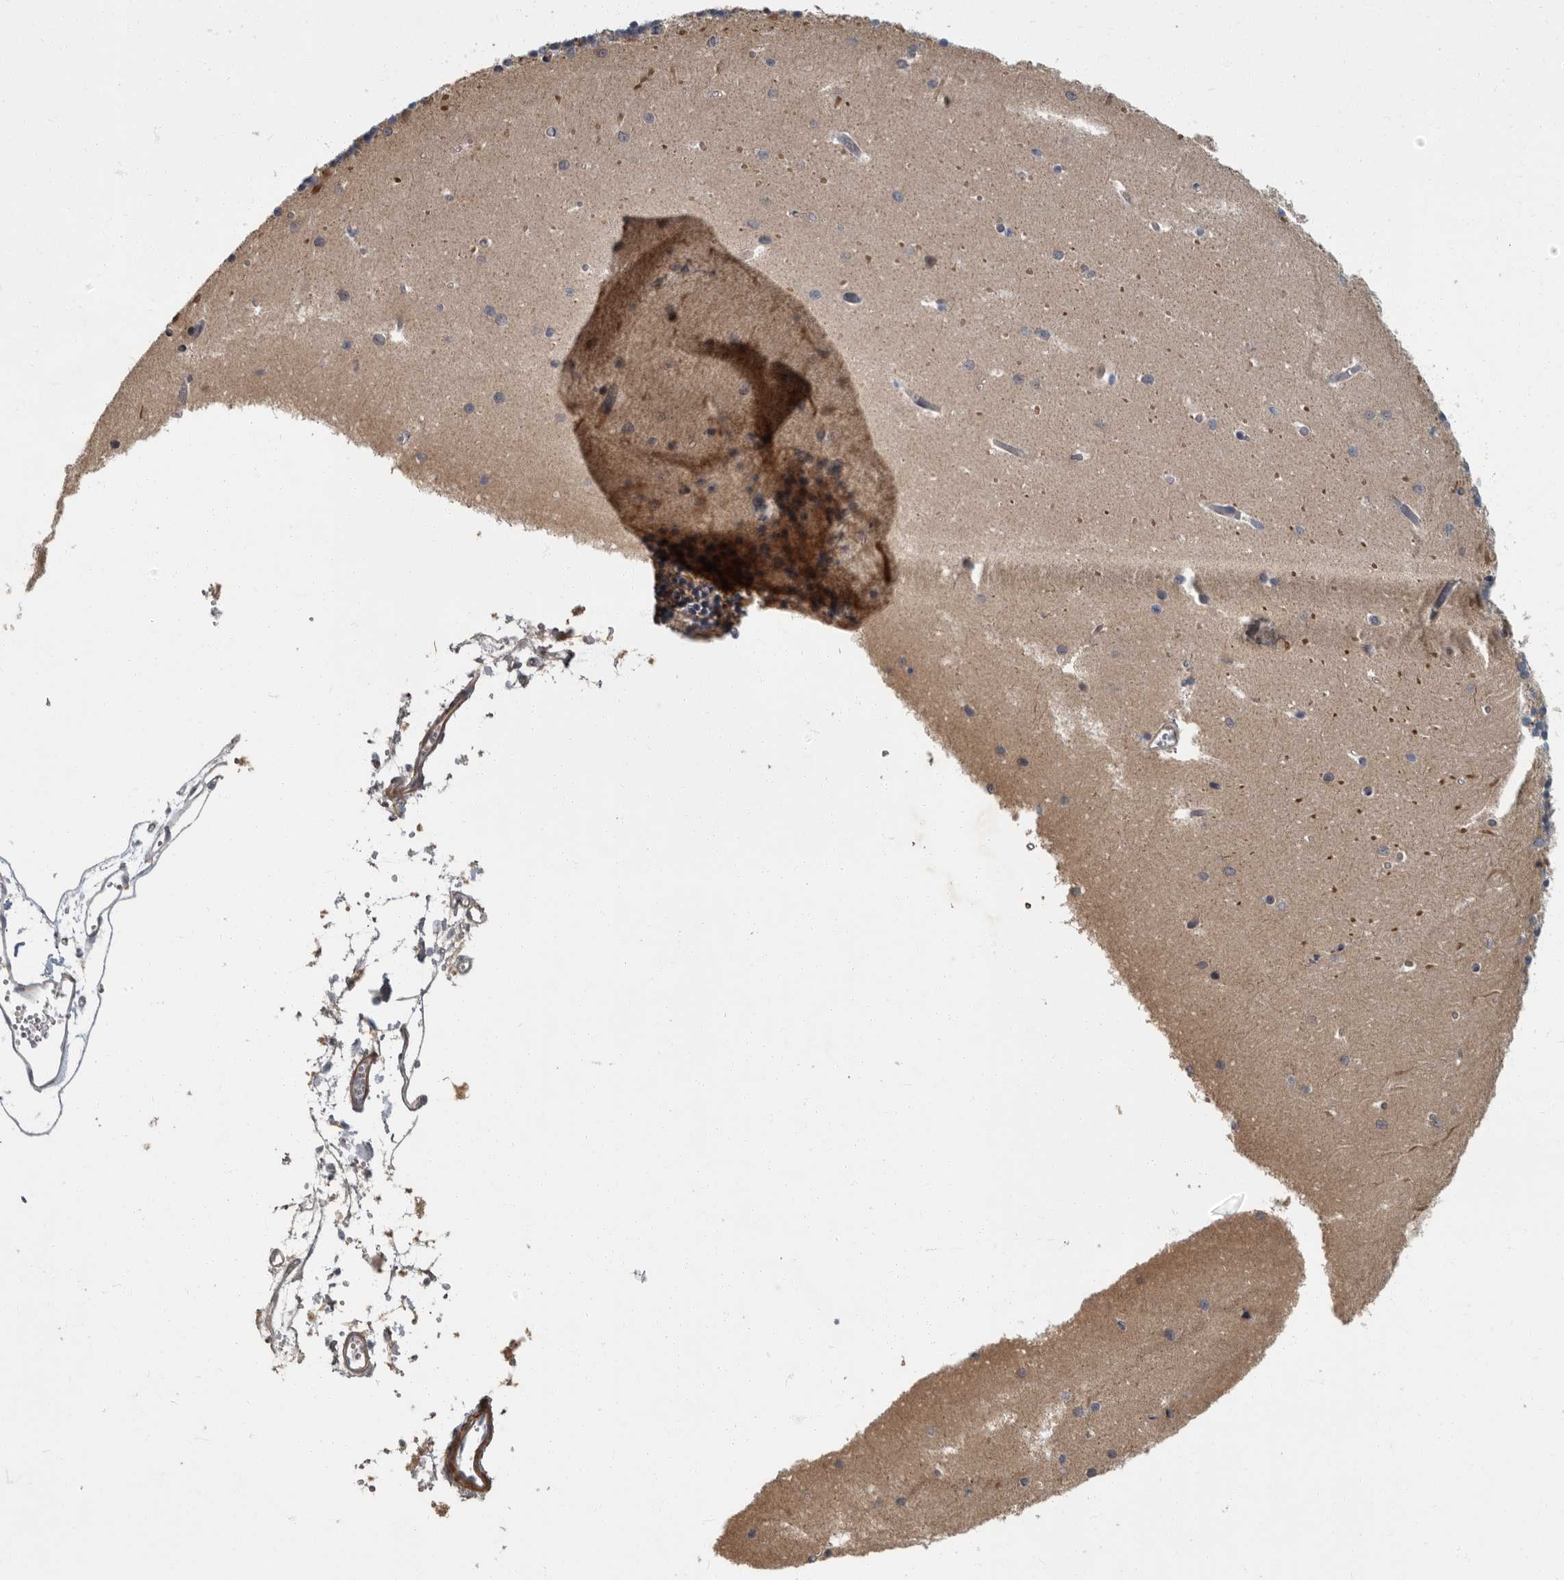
{"staining": {"intensity": "negative", "quantity": "none", "location": "none"}, "tissue": "cerebellum", "cell_type": "Cells in granular layer", "image_type": "normal", "snomed": [{"axis": "morphology", "description": "Normal tissue, NOS"}, {"axis": "topography", "description": "Cerebellum"}], "caption": "Protein analysis of normal cerebellum reveals no significant positivity in cells in granular layer. (DAB immunohistochemistry (IHC) with hematoxylin counter stain).", "gene": "PDE7A", "patient": {"sex": "male", "age": 37}}